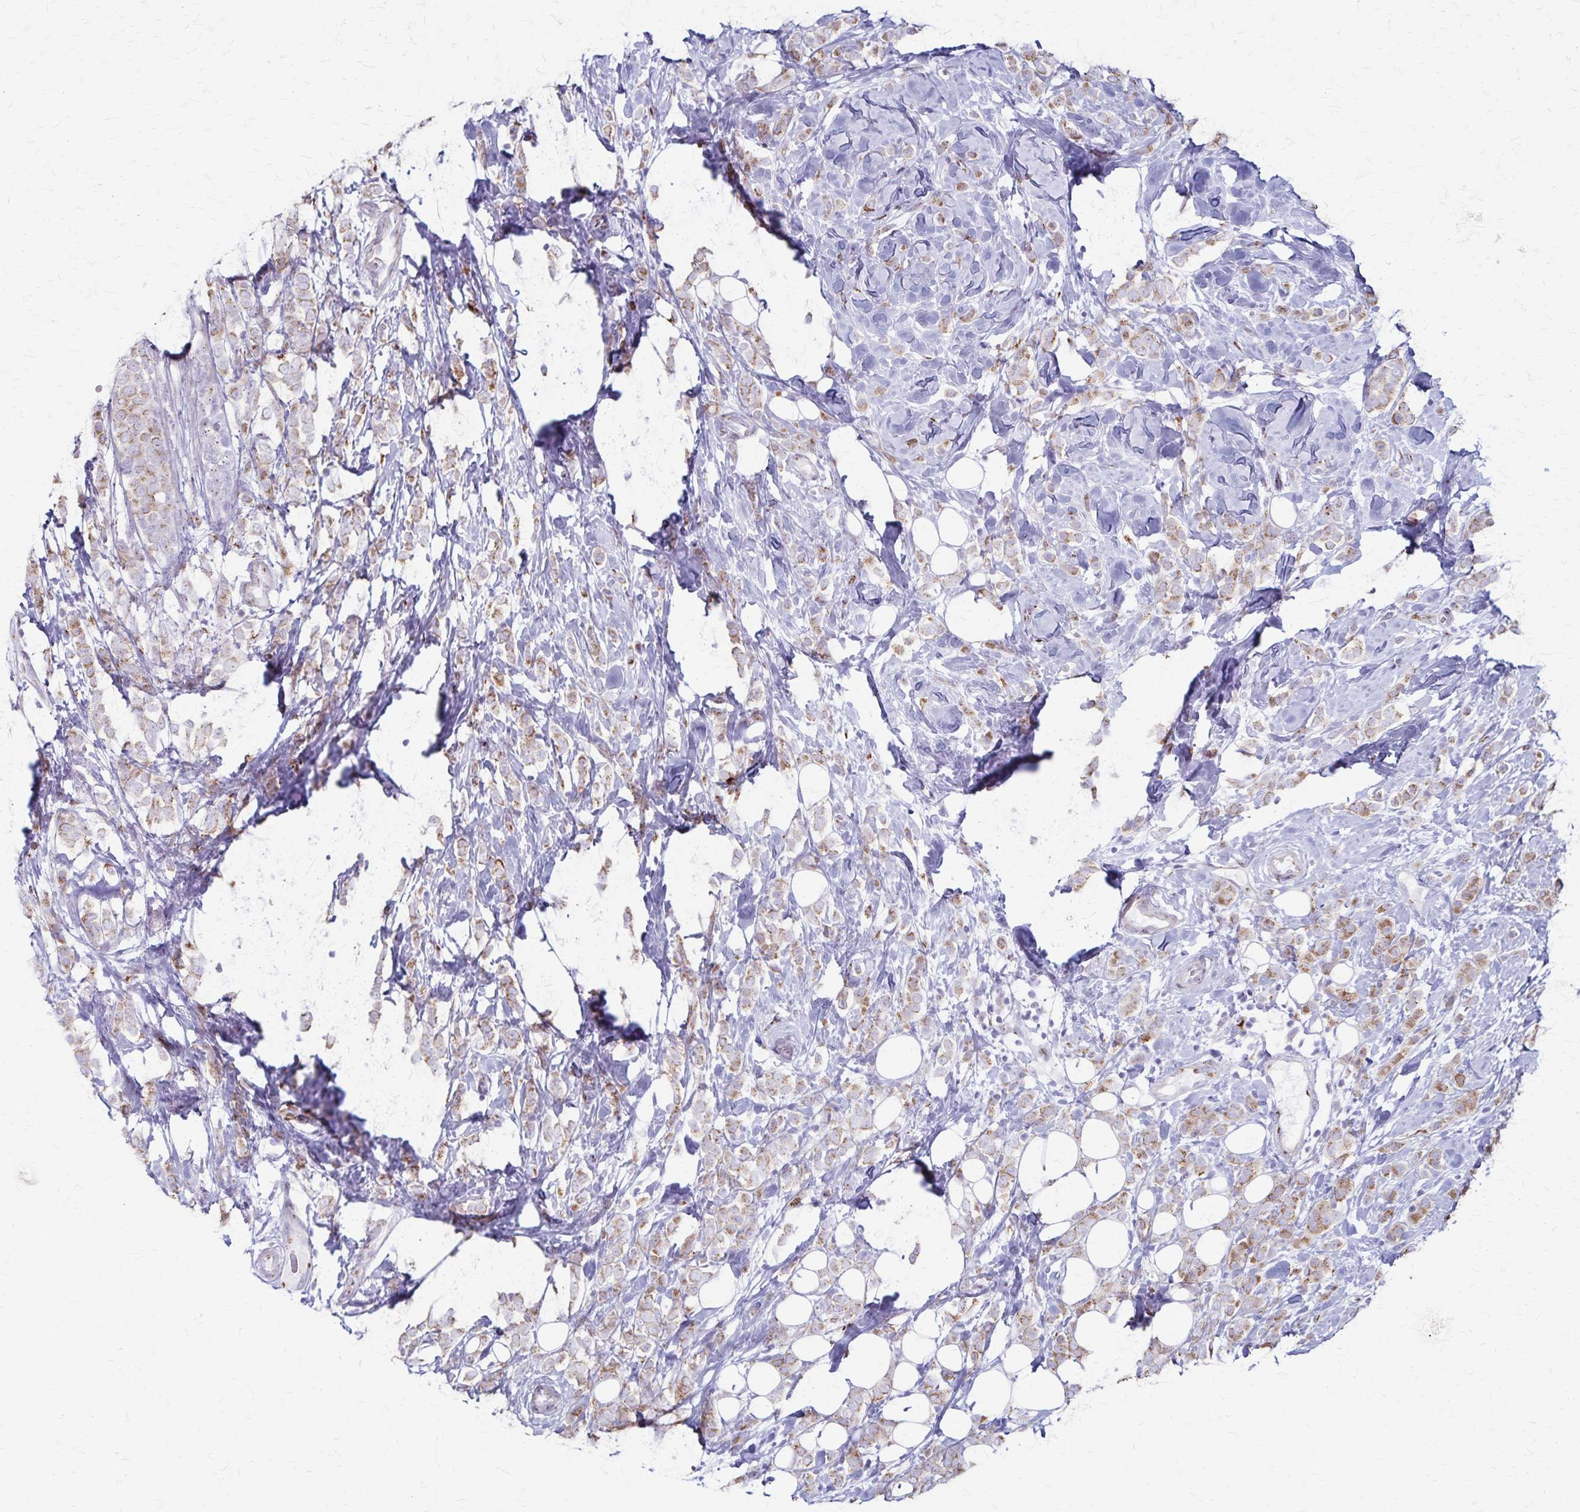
{"staining": {"intensity": "weak", "quantity": ">75%", "location": "cytoplasmic/membranous"}, "tissue": "breast cancer", "cell_type": "Tumor cells", "image_type": "cancer", "snomed": [{"axis": "morphology", "description": "Lobular carcinoma"}, {"axis": "topography", "description": "Breast"}], "caption": "Weak cytoplasmic/membranous staining is seen in about >75% of tumor cells in lobular carcinoma (breast).", "gene": "MCFD2", "patient": {"sex": "female", "age": 49}}